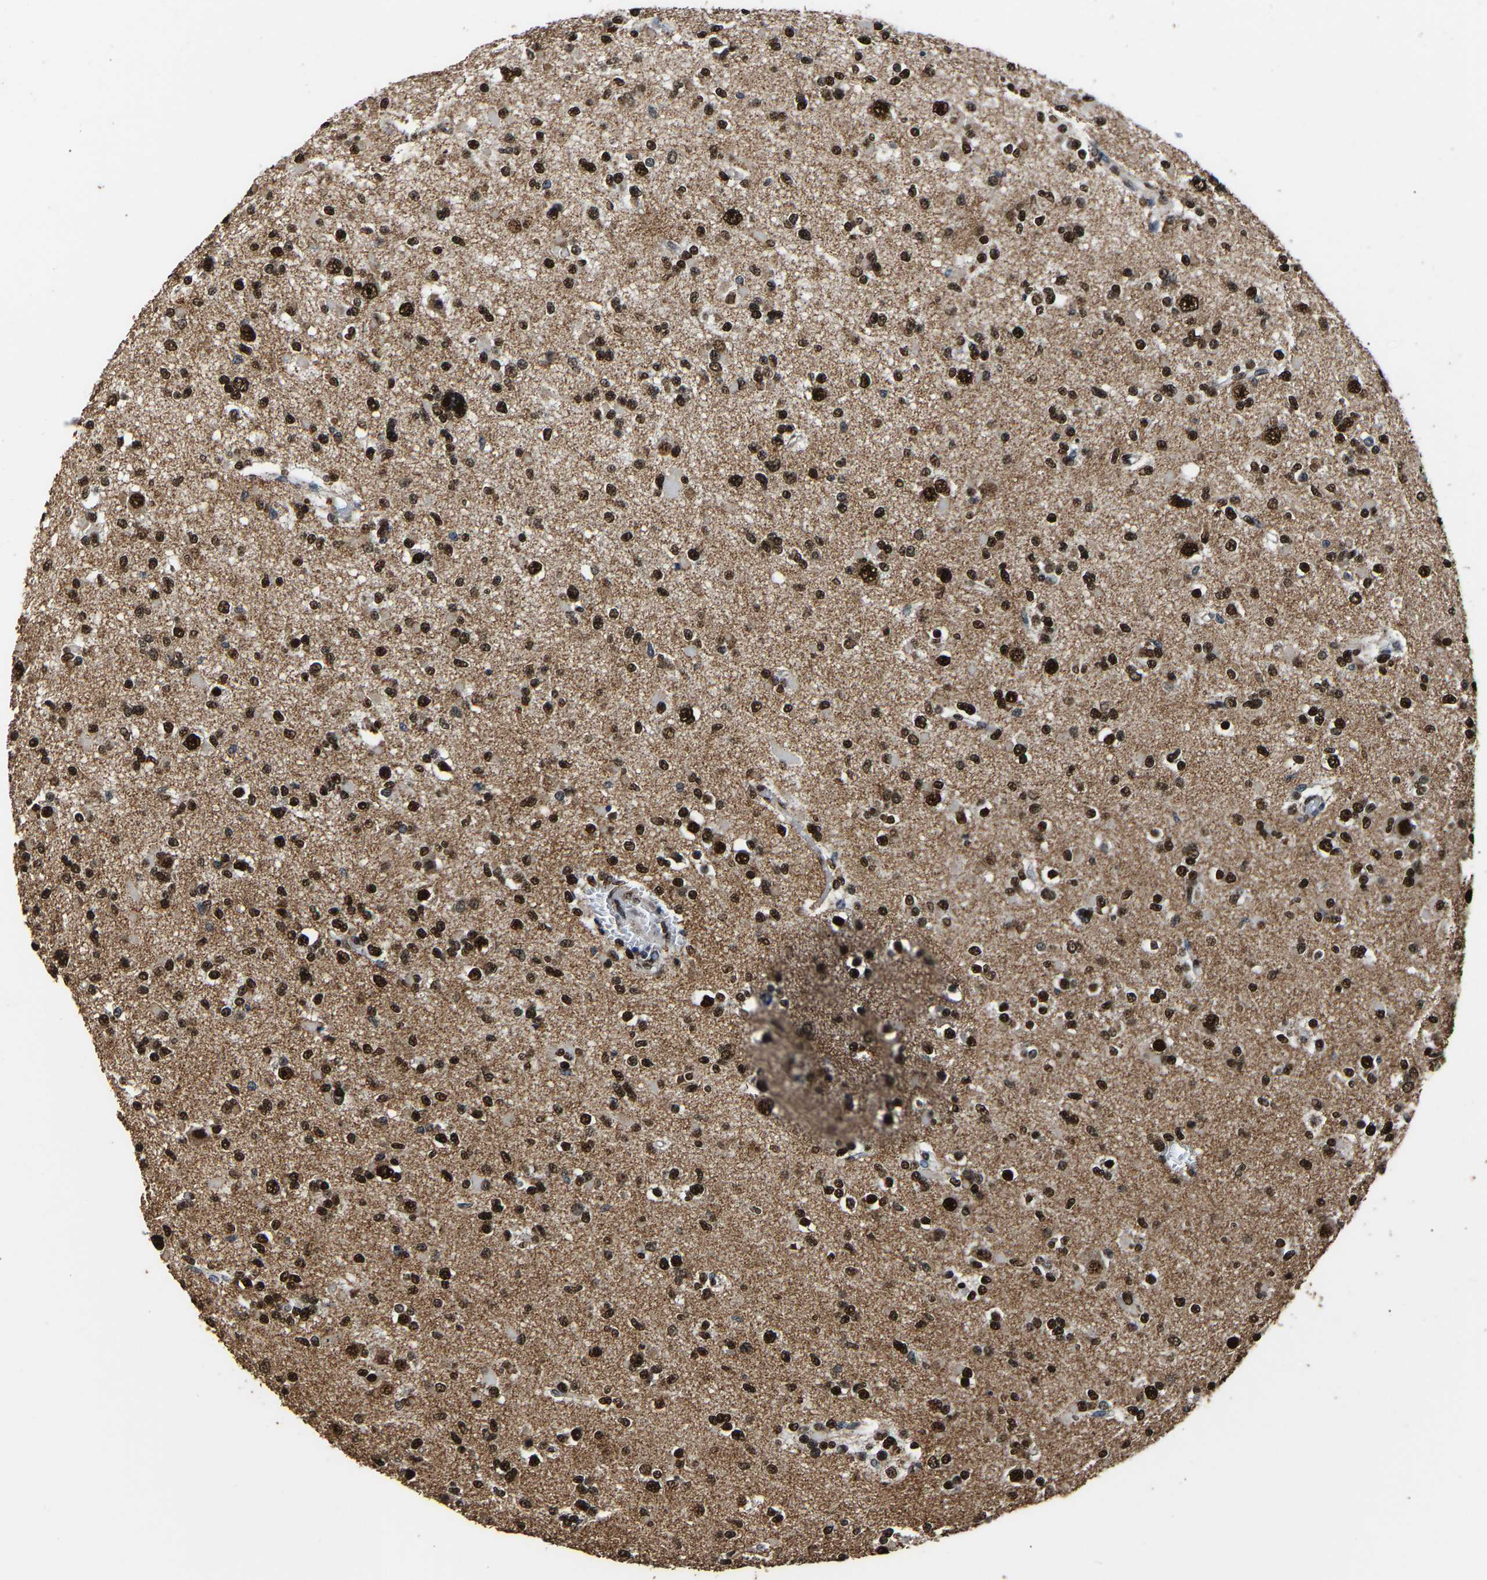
{"staining": {"intensity": "strong", "quantity": ">75%", "location": "nuclear"}, "tissue": "glioma", "cell_type": "Tumor cells", "image_type": "cancer", "snomed": [{"axis": "morphology", "description": "Glioma, malignant, Low grade"}, {"axis": "topography", "description": "Brain"}], "caption": "DAB (3,3'-diaminobenzidine) immunohistochemical staining of malignant glioma (low-grade) displays strong nuclear protein staining in about >75% of tumor cells.", "gene": "SAFB", "patient": {"sex": "female", "age": 22}}